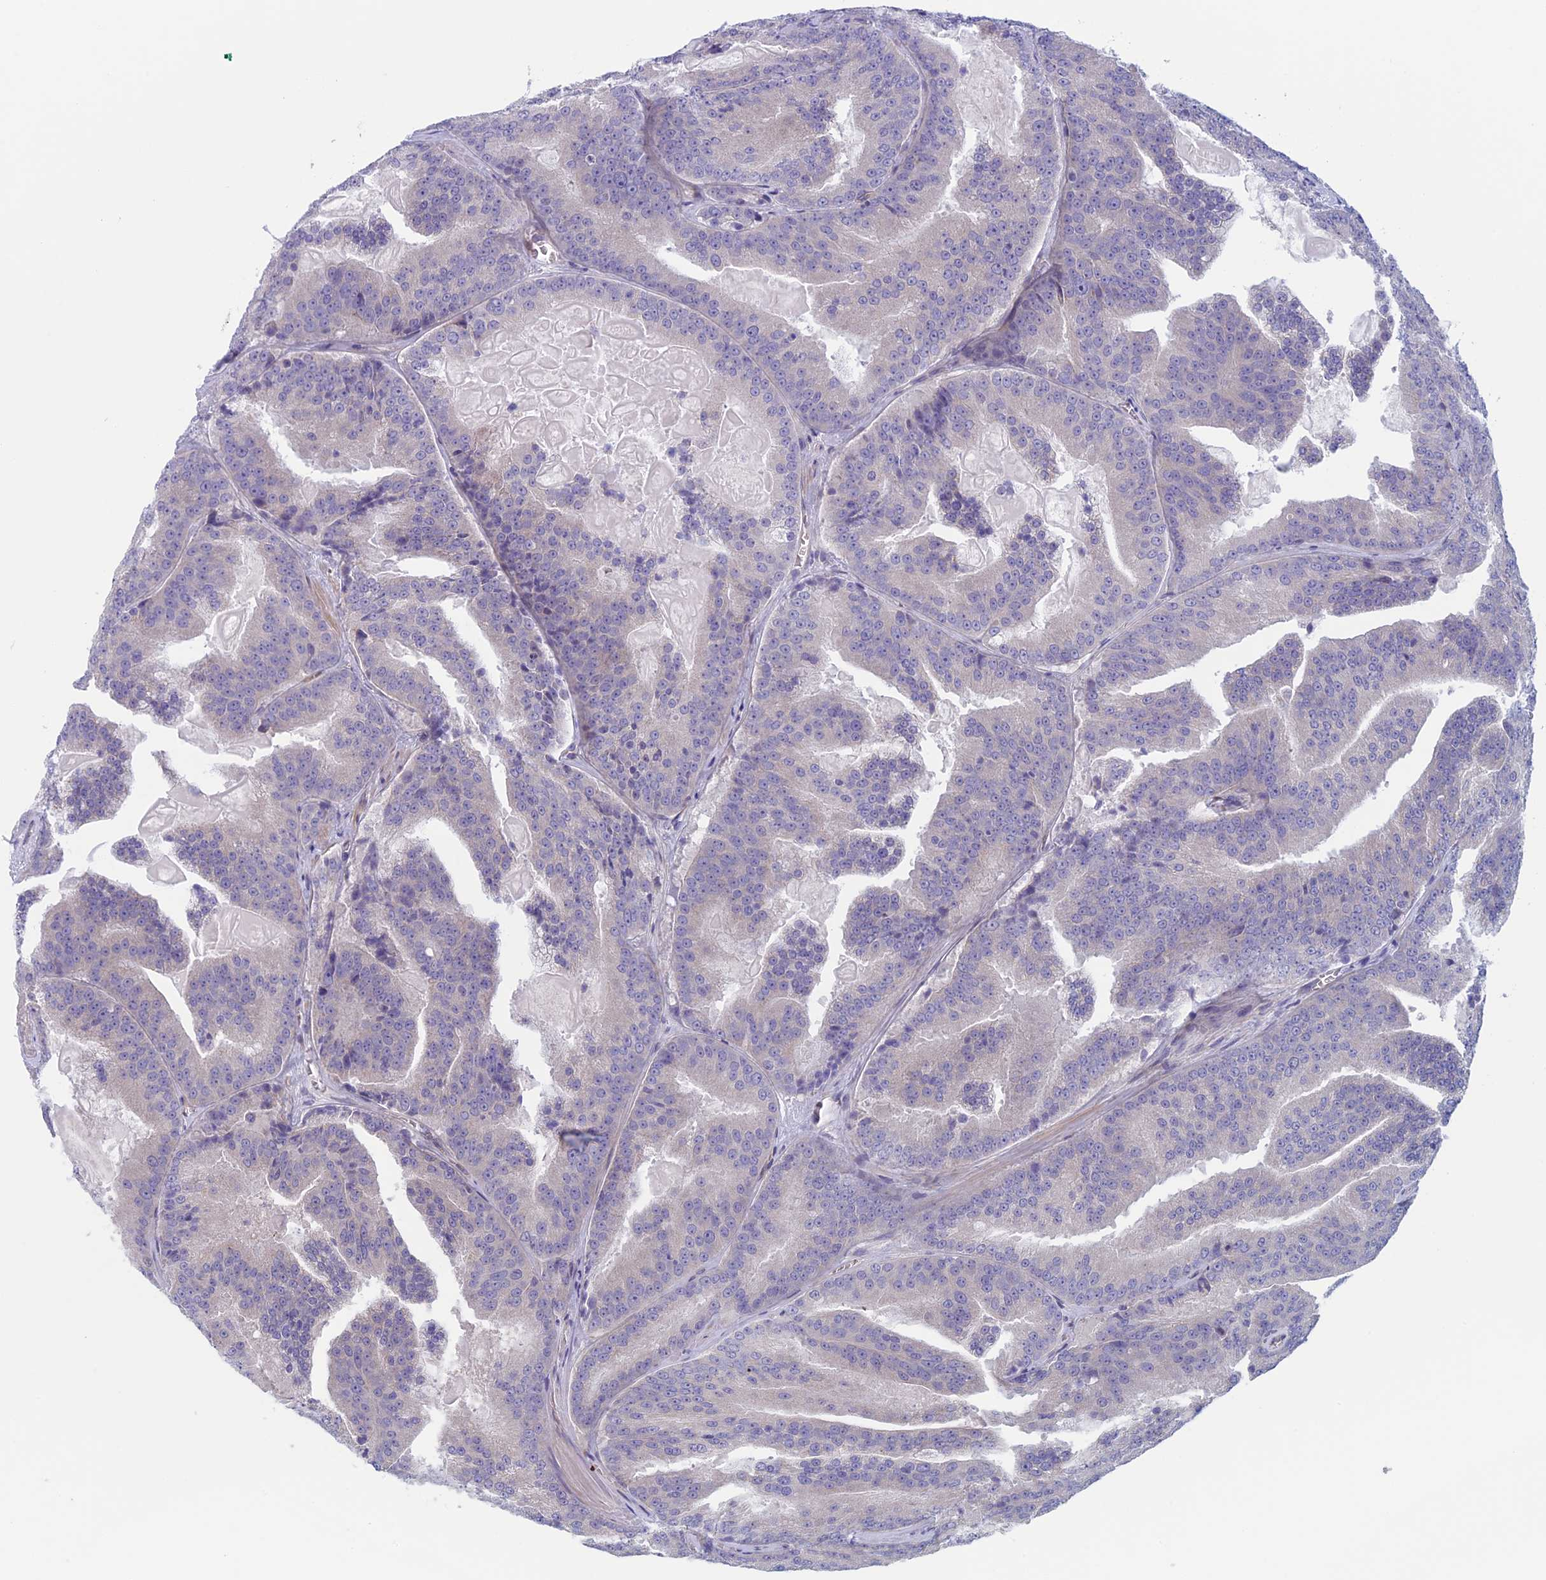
{"staining": {"intensity": "negative", "quantity": "none", "location": "none"}, "tissue": "prostate cancer", "cell_type": "Tumor cells", "image_type": "cancer", "snomed": [{"axis": "morphology", "description": "Adenocarcinoma, High grade"}, {"axis": "topography", "description": "Prostate"}], "caption": "DAB (3,3'-diaminobenzidine) immunohistochemical staining of human high-grade adenocarcinoma (prostate) demonstrates no significant staining in tumor cells.", "gene": "CNOT6L", "patient": {"sex": "male", "age": 61}}